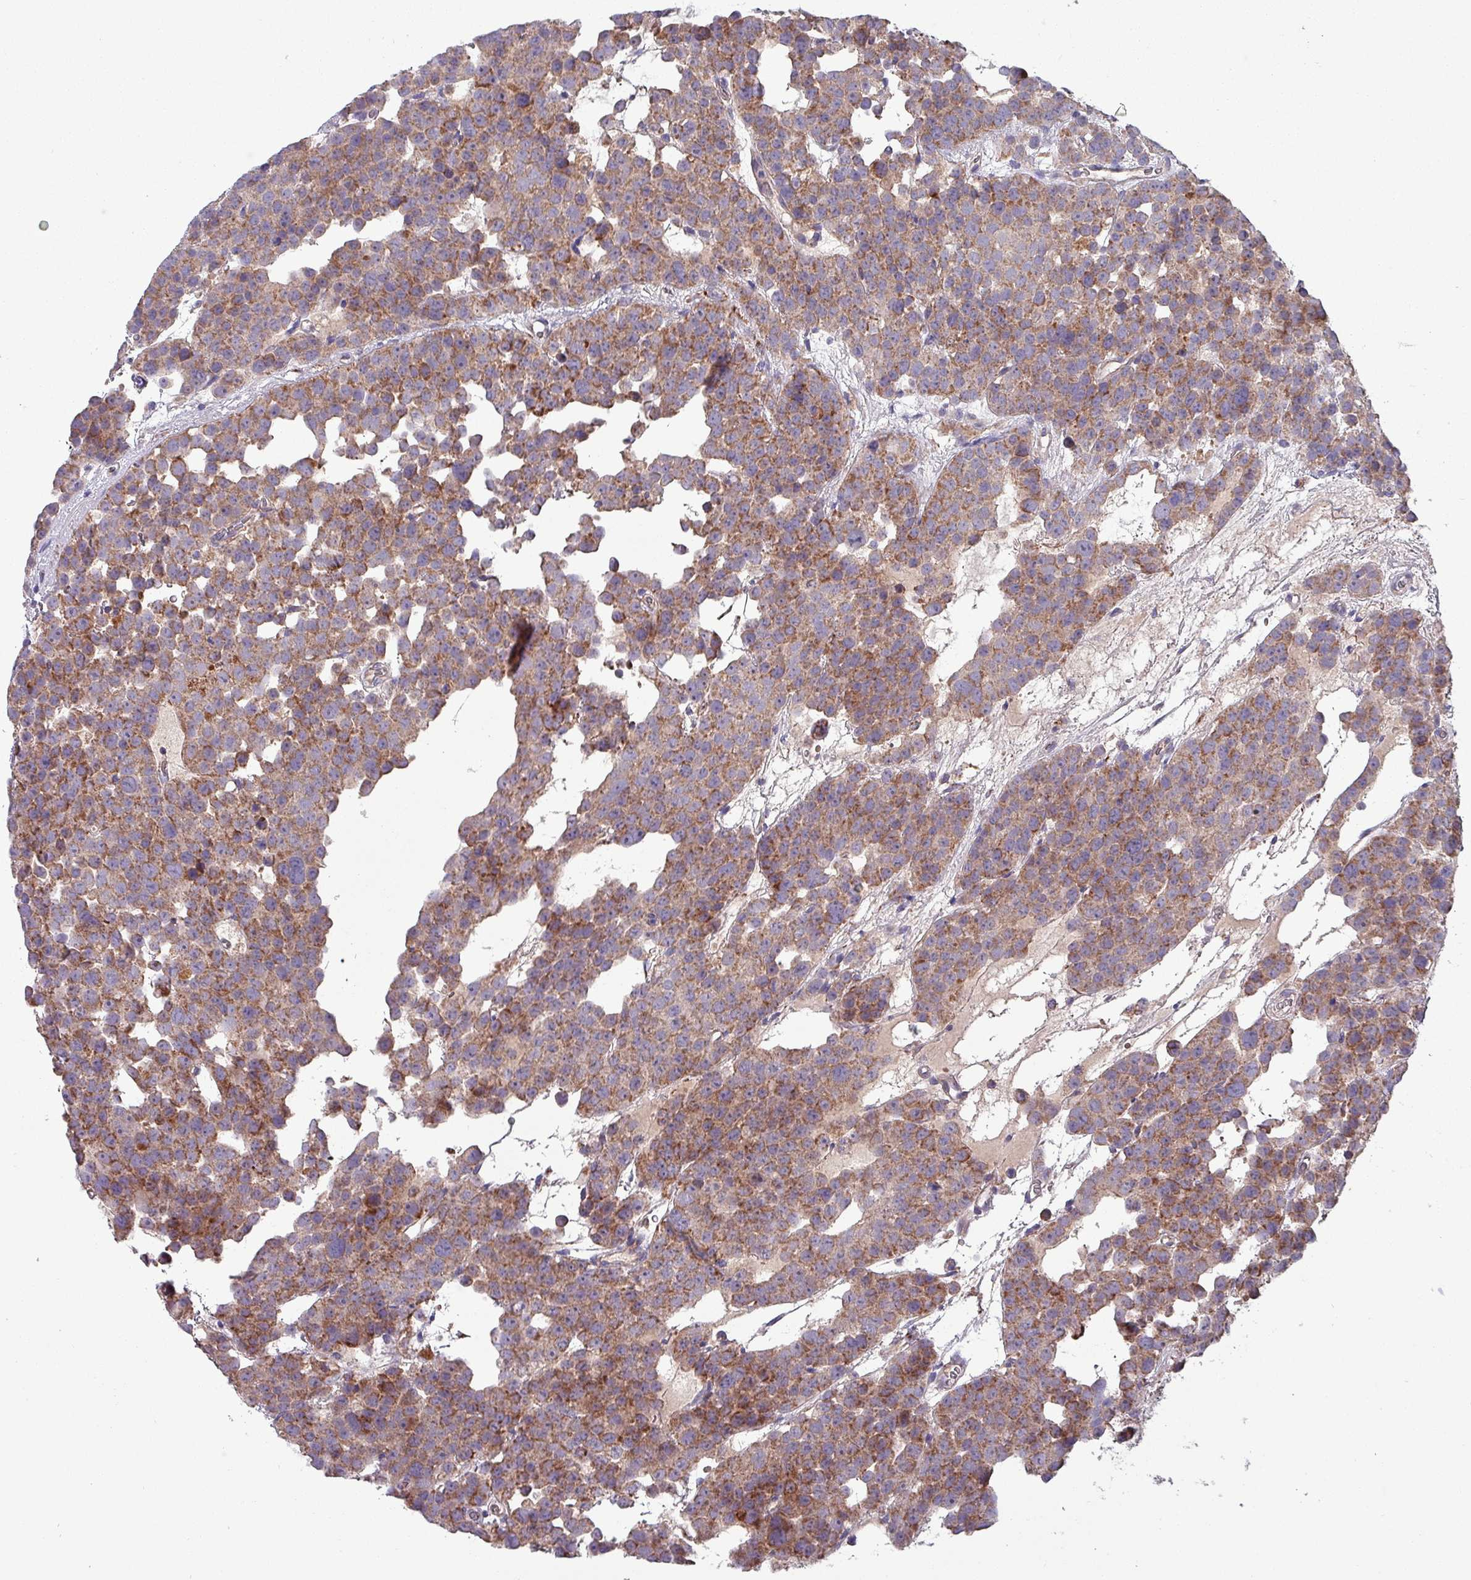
{"staining": {"intensity": "strong", "quantity": ">75%", "location": "cytoplasmic/membranous"}, "tissue": "testis cancer", "cell_type": "Tumor cells", "image_type": "cancer", "snomed": [{"axis": "morphology", "description": "Seminoma, NOS"}, {"axis": "topography", "description": "Testis"}], "caption": "Approximately >75% of tumor cells in human testis cancer demonstrate strong cytoplasmic/membranous protein positivity as visualized by brown immunohistochemical staining.", "gene": "ZNF322", "patient": {"sex": "male", "age": 71}}